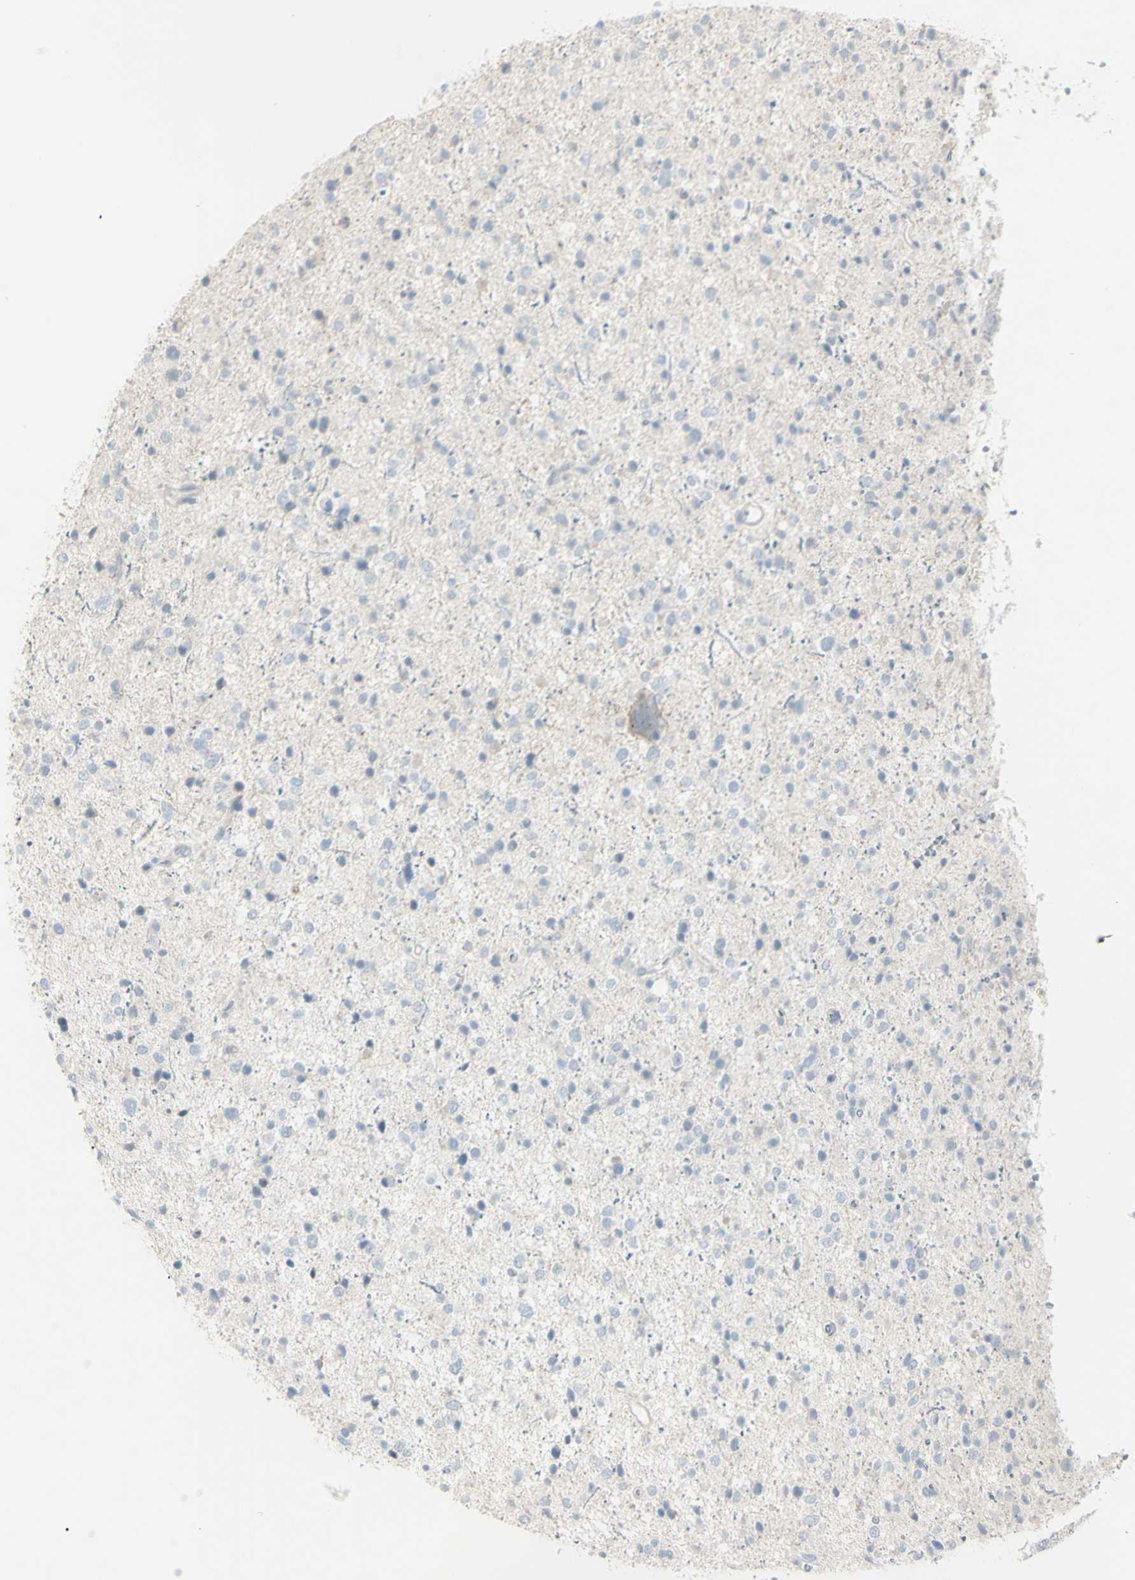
{"staining": {"intensity": "negative", "quantity": "none", "location": "none"}, "tissue": "glioma", "cell_type": "Tumor cells", "image_type": "cancer", "snomed": [{"axis": "morphology", "description": "Glioma, malignant, Low grade"}, {"axis": "topography", "description": "Brain"}], "caption": "The image demonstrates no significant positivity in tumor cells of glioma.", "gene": "PIP", "patient": {"sex": "female", "age": 37}}